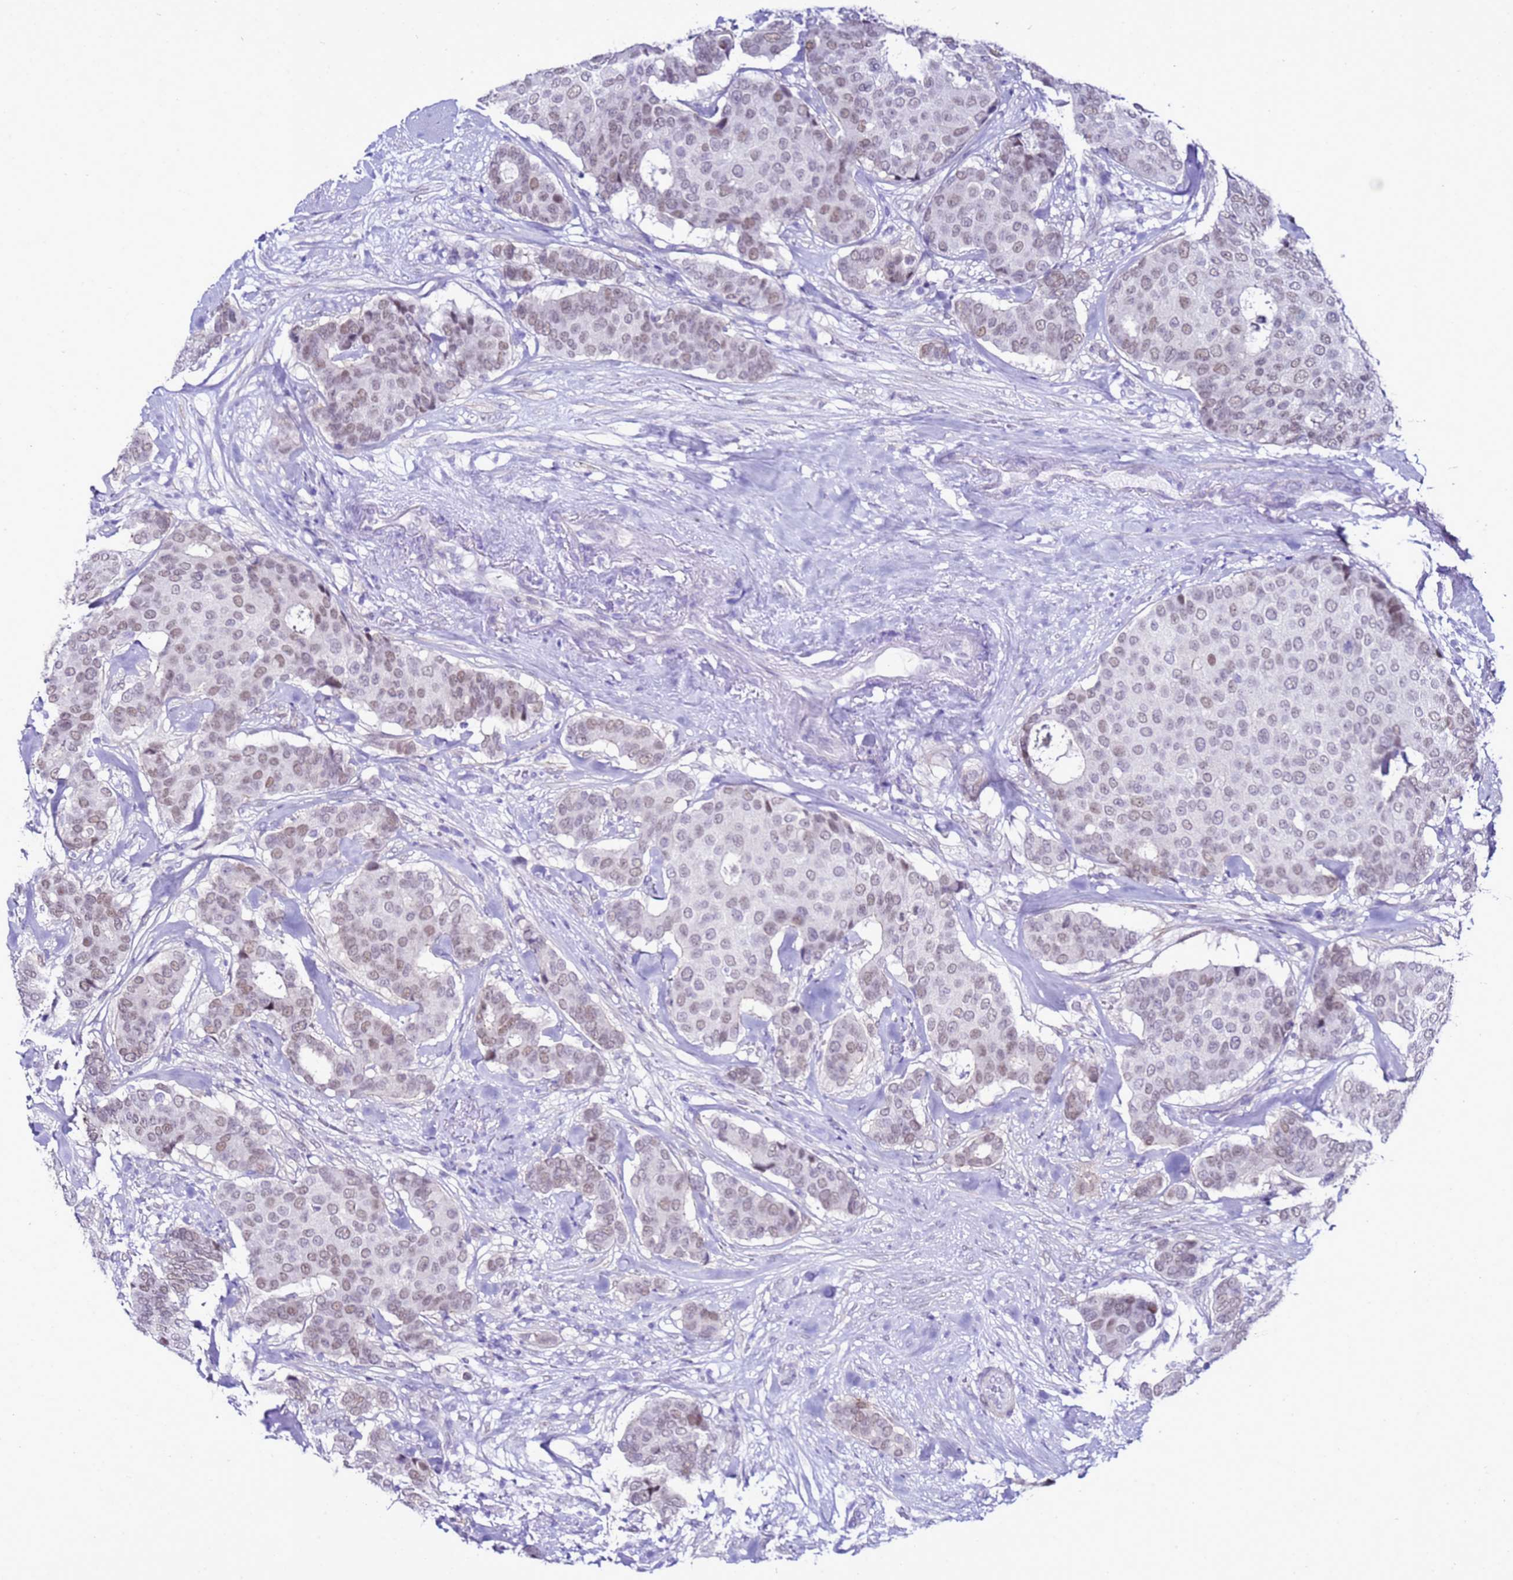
{"staining": {"intensity": "weak", "quantity": ">75%", "location": "nuclear"}, "tissue": "breast cancer", "cell_type": "Tumor cells", "image_type": "cancer", "snomed": [{"axis": "morphology", "description": "Duct carcinoma"}, {"axis": "topography", "description": "Breast"}], "caption": "This is a photomicrograph of immunohistochemistry (IHC) staining of breast invasive ductal carcinoma, which shows weak expression in the nuclear of tumor cells.", "gene": "BCL7A", "patient": {"sex": "female", "age": 75}}